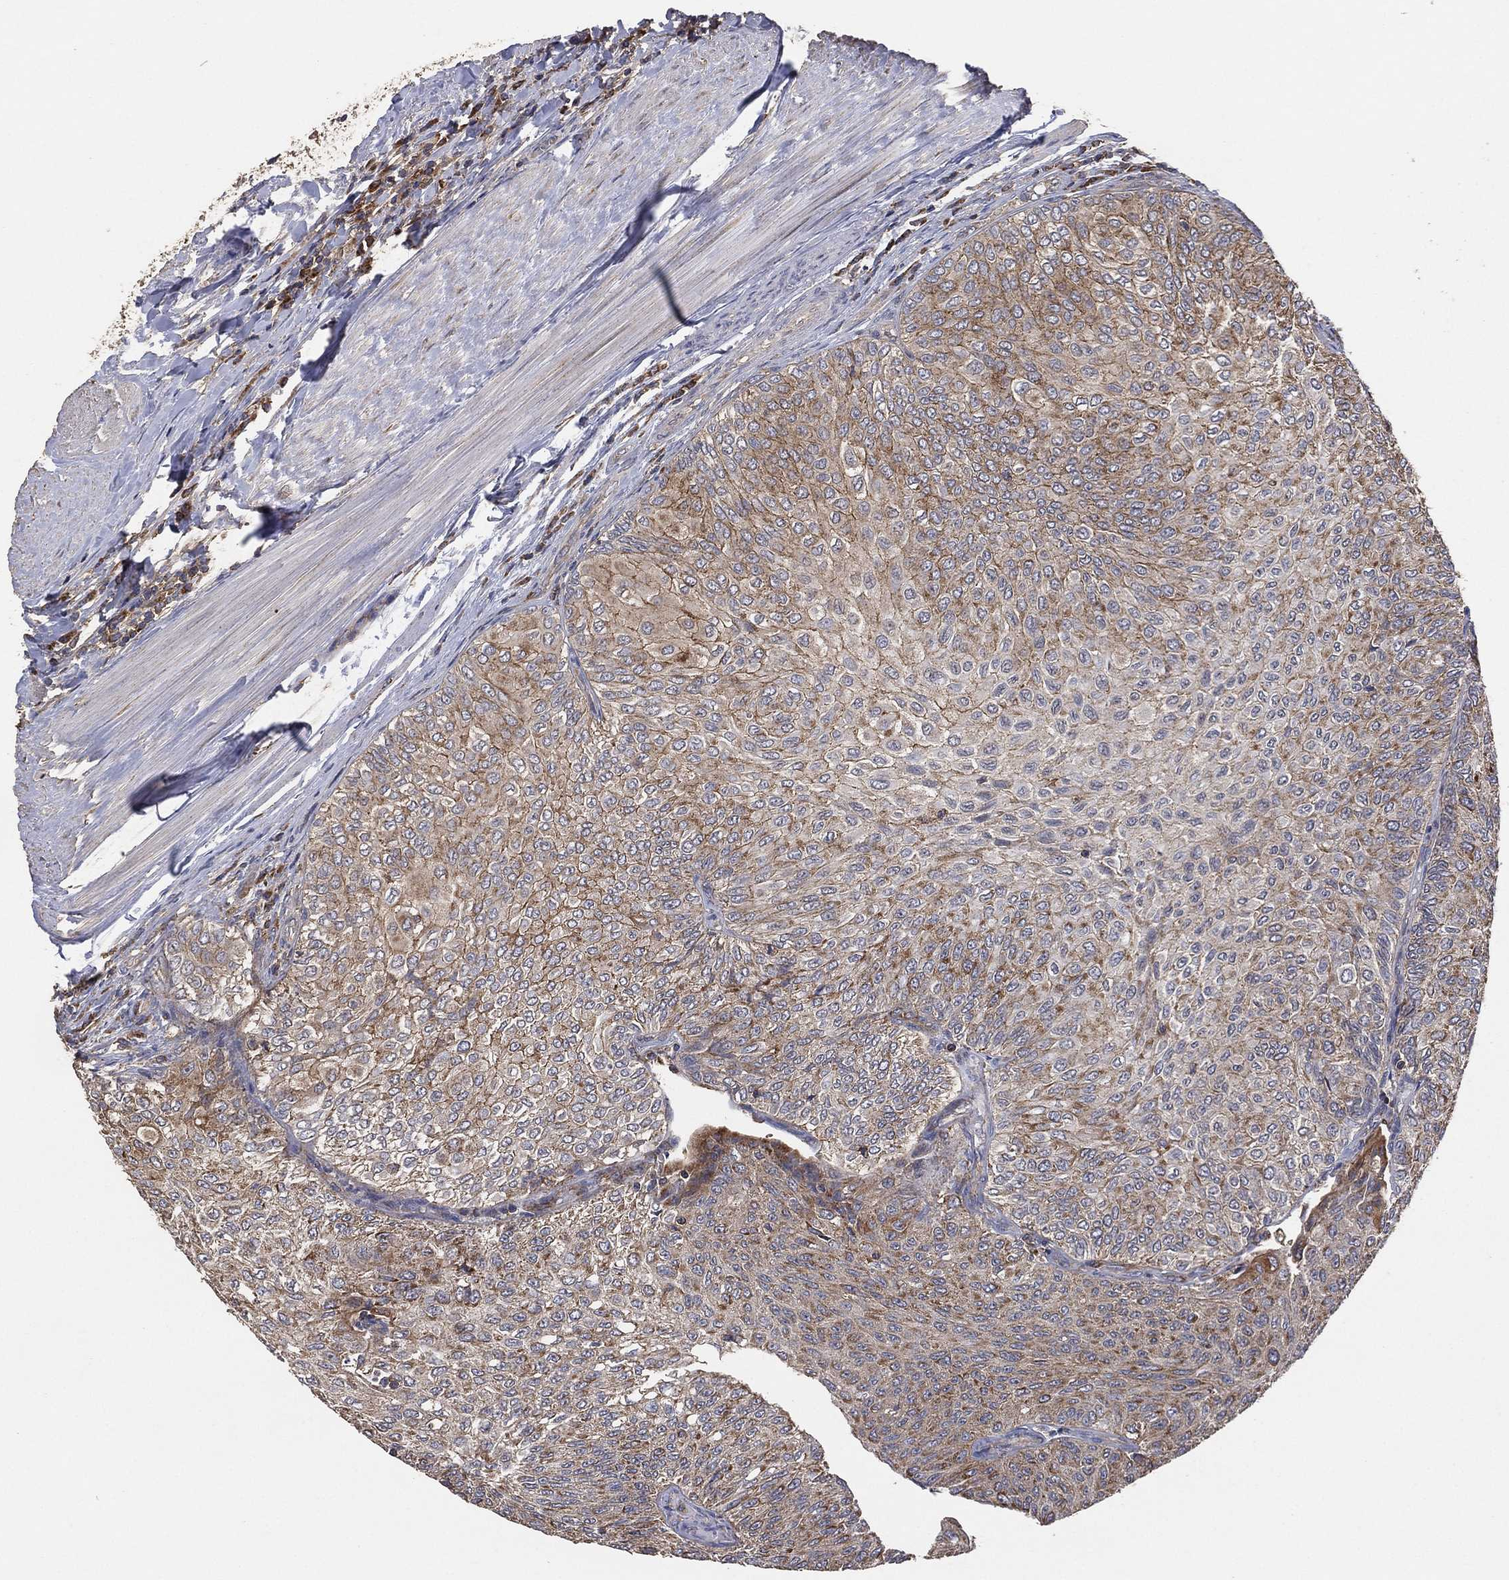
{"staining": {"intensity": "weak", "quantity": "25%-75%", "location": "cytoplasmic/membranous"}, "tissue": "urothelial cancer", "cell_type": "Tumor cells", "image_type": "cancer", "snomed": [{"axis": "morphology", "description": "Urothelial carcinoma, Low grade"}, {"axis": "topography", "description": "Ureter, NOS"}, {"axis": "topography", "description": "Urinary bladder"}], "caption": "IHC of low-grade urothelial carcinoma exhibits low levels of weak cytoplasmic/membranous staining in about 25%-75% of tumor cells. The staining is performed using DAB brown chromogen to label protein expression. The nuclei are counter-stained blue using hematoxylin.", "gene": "LIMD1", "patient": {"sex": "male", "age": 78}}